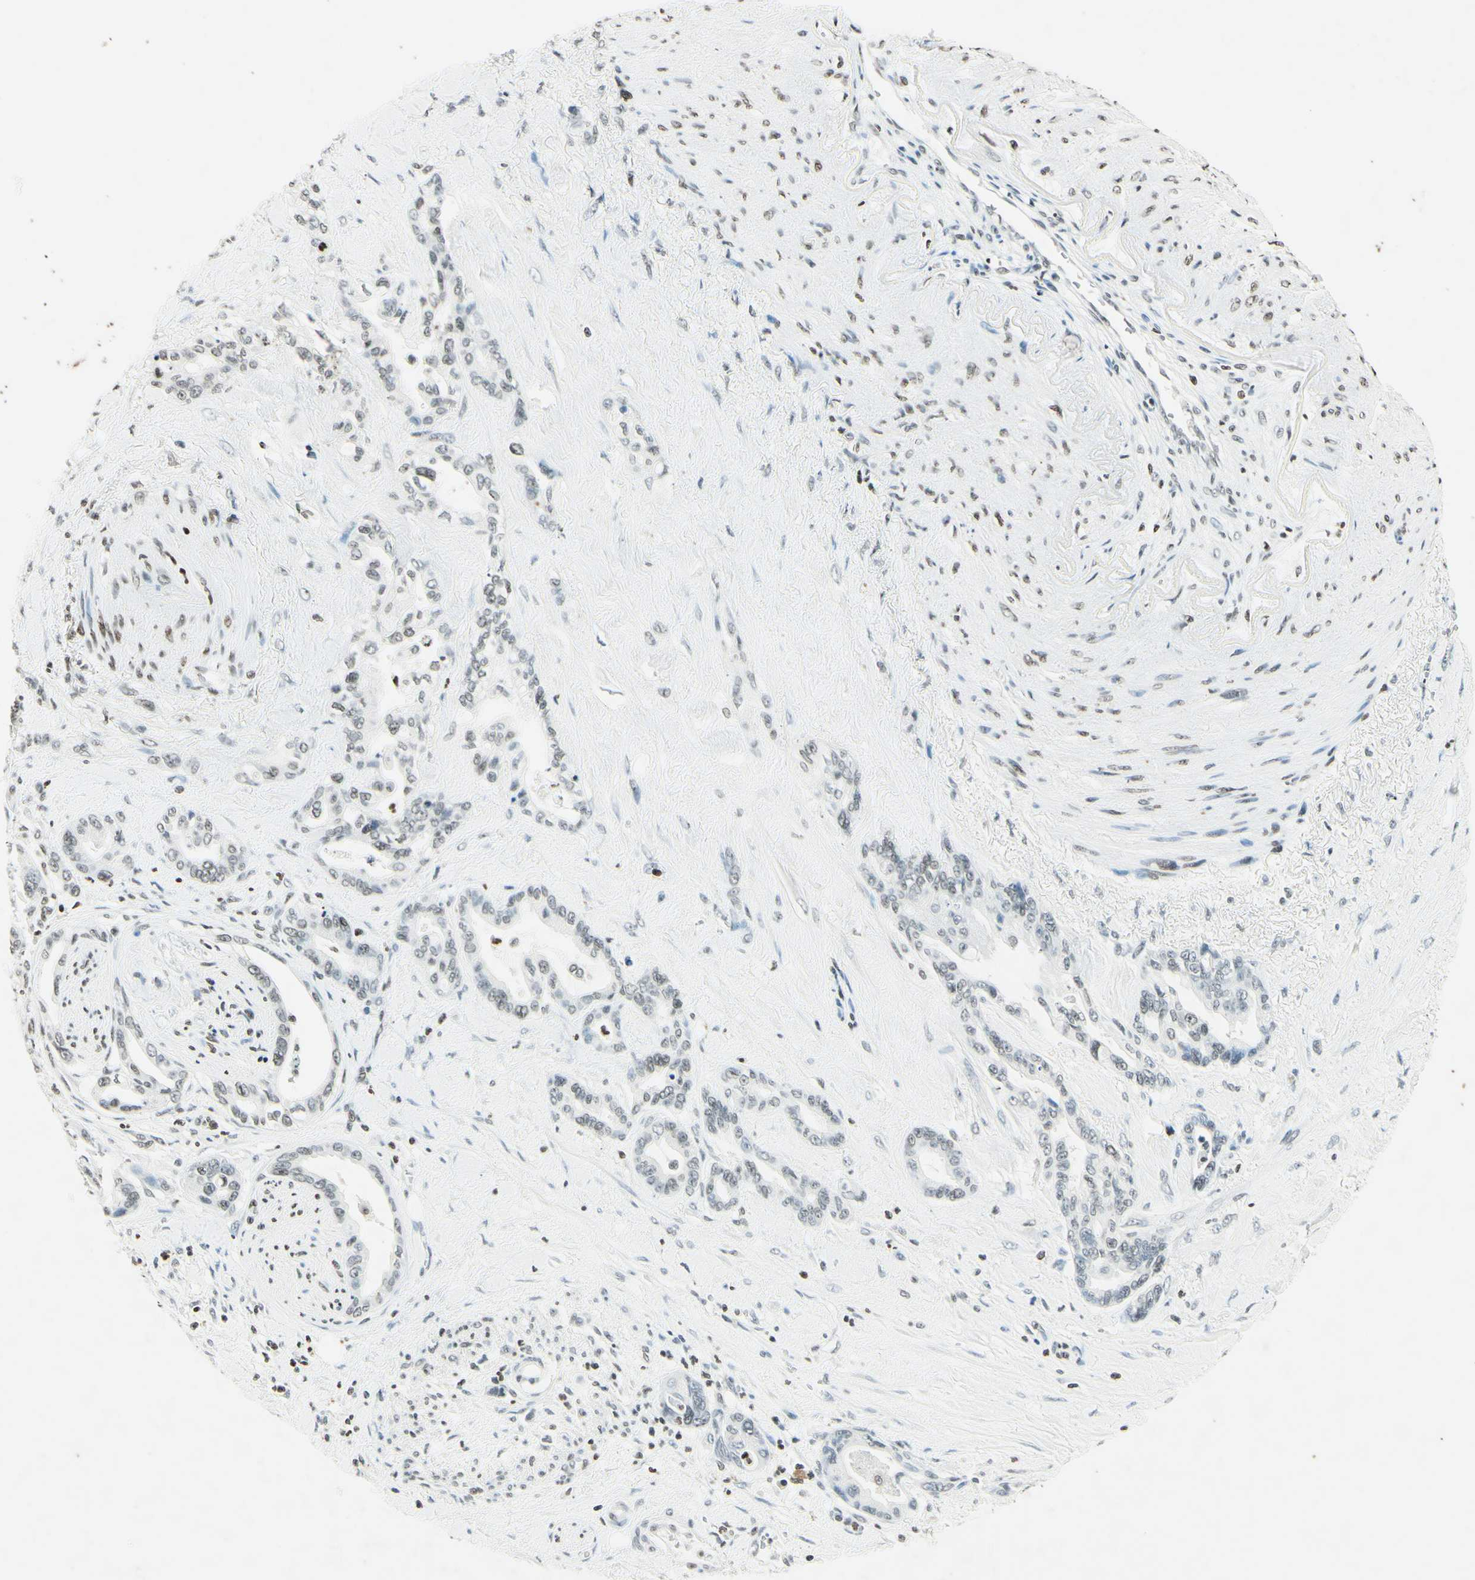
{"staining": {"intensity": "weak", "quantity": "<25%", "location": "nuclear"}, "tissue": "pancreatic cancer", "cell_type": "Tumor cells", "image_type": "cancer", "snomed": [{"axis": "morphology", "description": "Adenocarcinoma, NOS"}, {"axis": "topography", "description": "Pancreas"}], "caption": "Immunohistochemistry of human adenocarcinoma (pancreatic) demonstrates no expression in tumor cells. Brightfield microscopy of immunohistochemistry (IHC) stained with DAB (brown) and hematoxylin (blue), captured at high magnification.", "gene": "MSH2", "patient": {"sex": "male", "age": 70}}